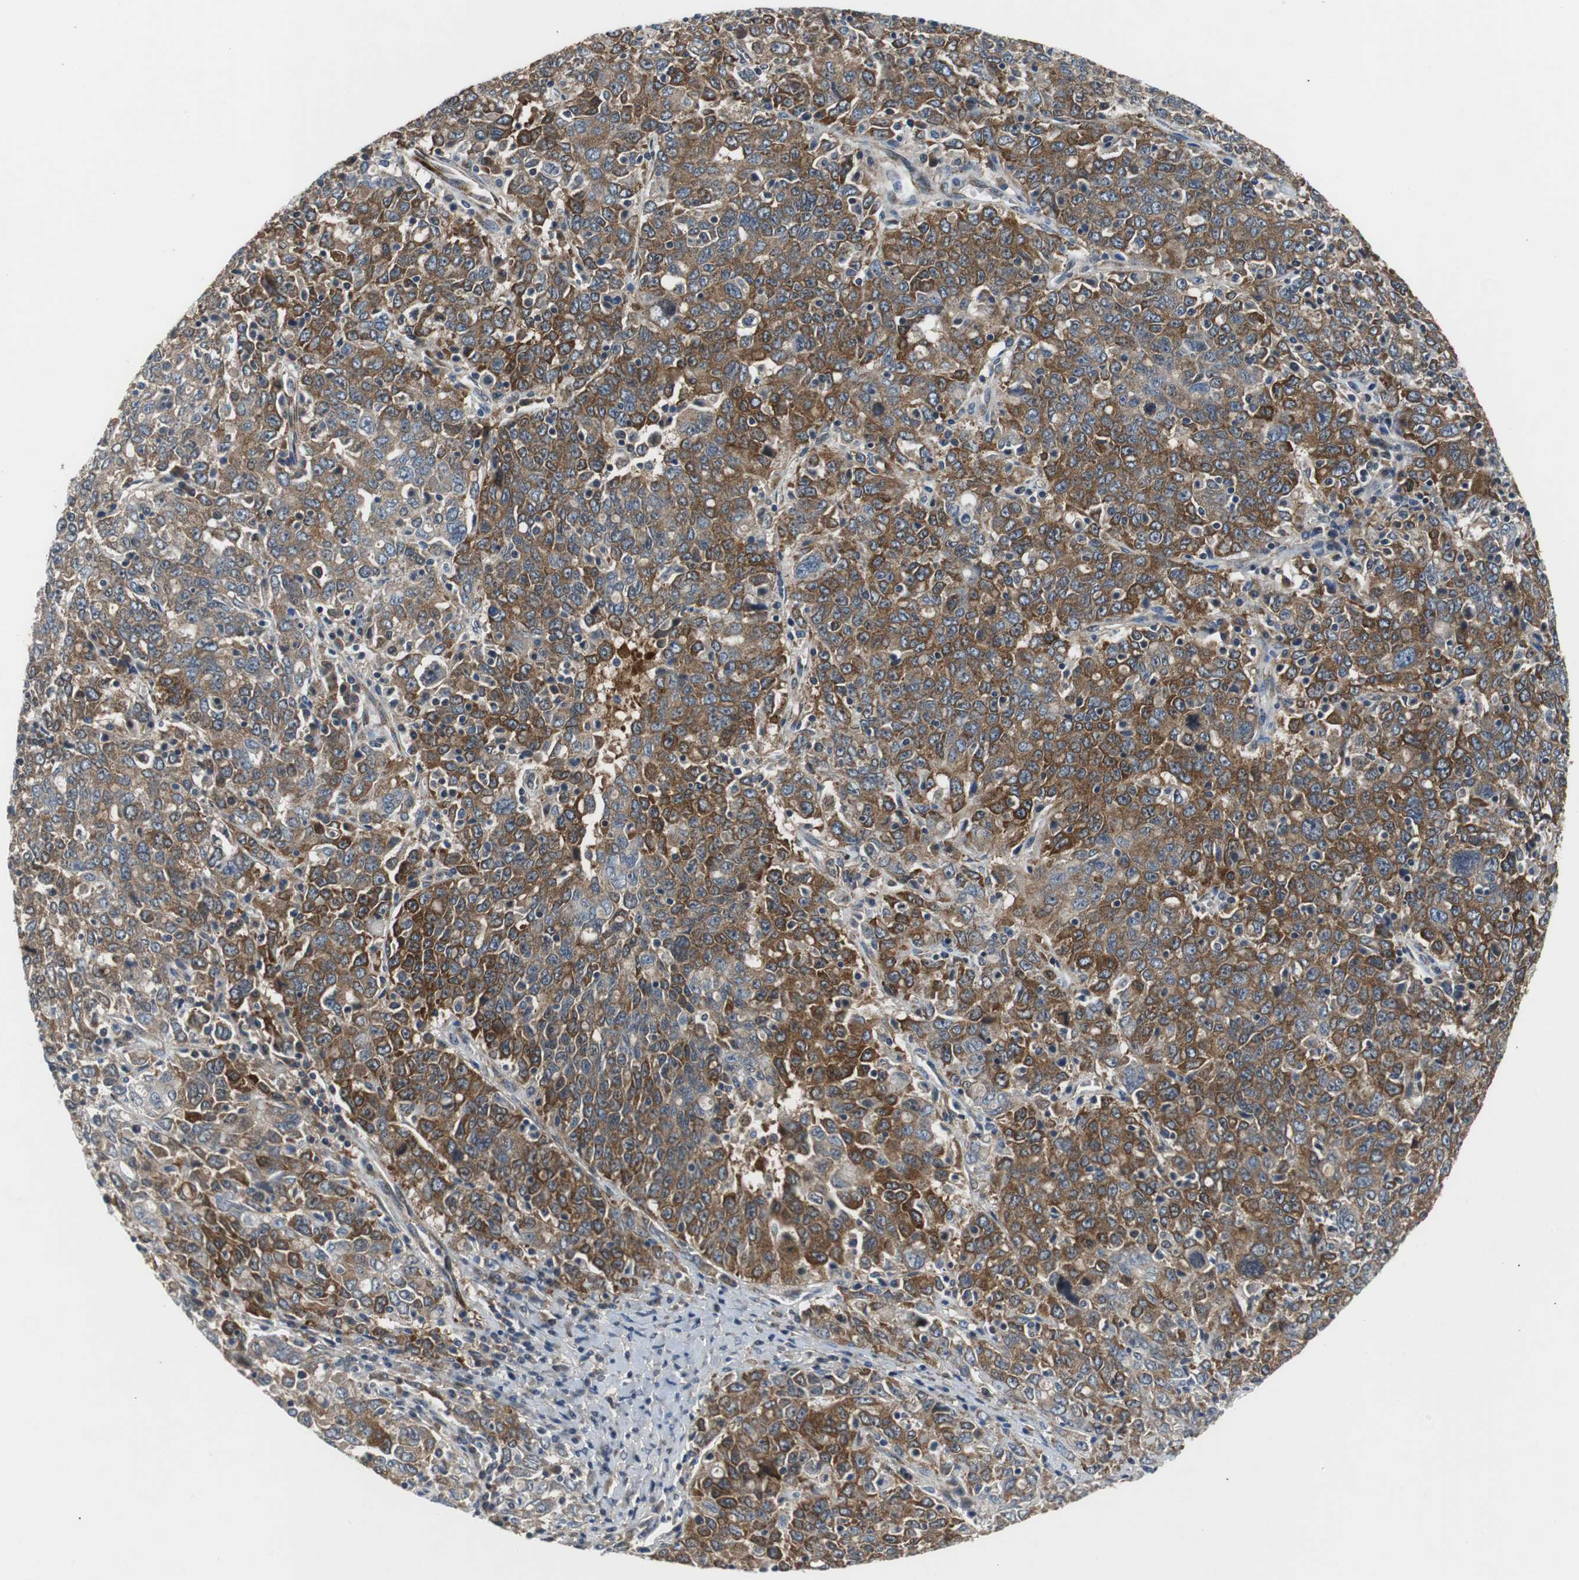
{"staining": {"intensity": "strong", "quantity": ">75%", "location": "cytoplasmic/membranous"}, "tissue": "ovarian cancer", "cell_type": "Tumor cells", "image_type": "cancer", "snomed": [{"axis": "morphology", "description": "Carcinoma, endometroid"}, {"axis": "topography", "description": "Ovary"}], "caption": "Brown immunohistochemical staining in human ovarian cancer (endometroid carcinoma) displays strong cytoplasmic/membranous positivity in about >75% of tumor cells. (DAB IHC, brown staining for protein, blue staining for nuclei).", "gene": "ISCU", "patient": {"sex": "female", "age": 62}}